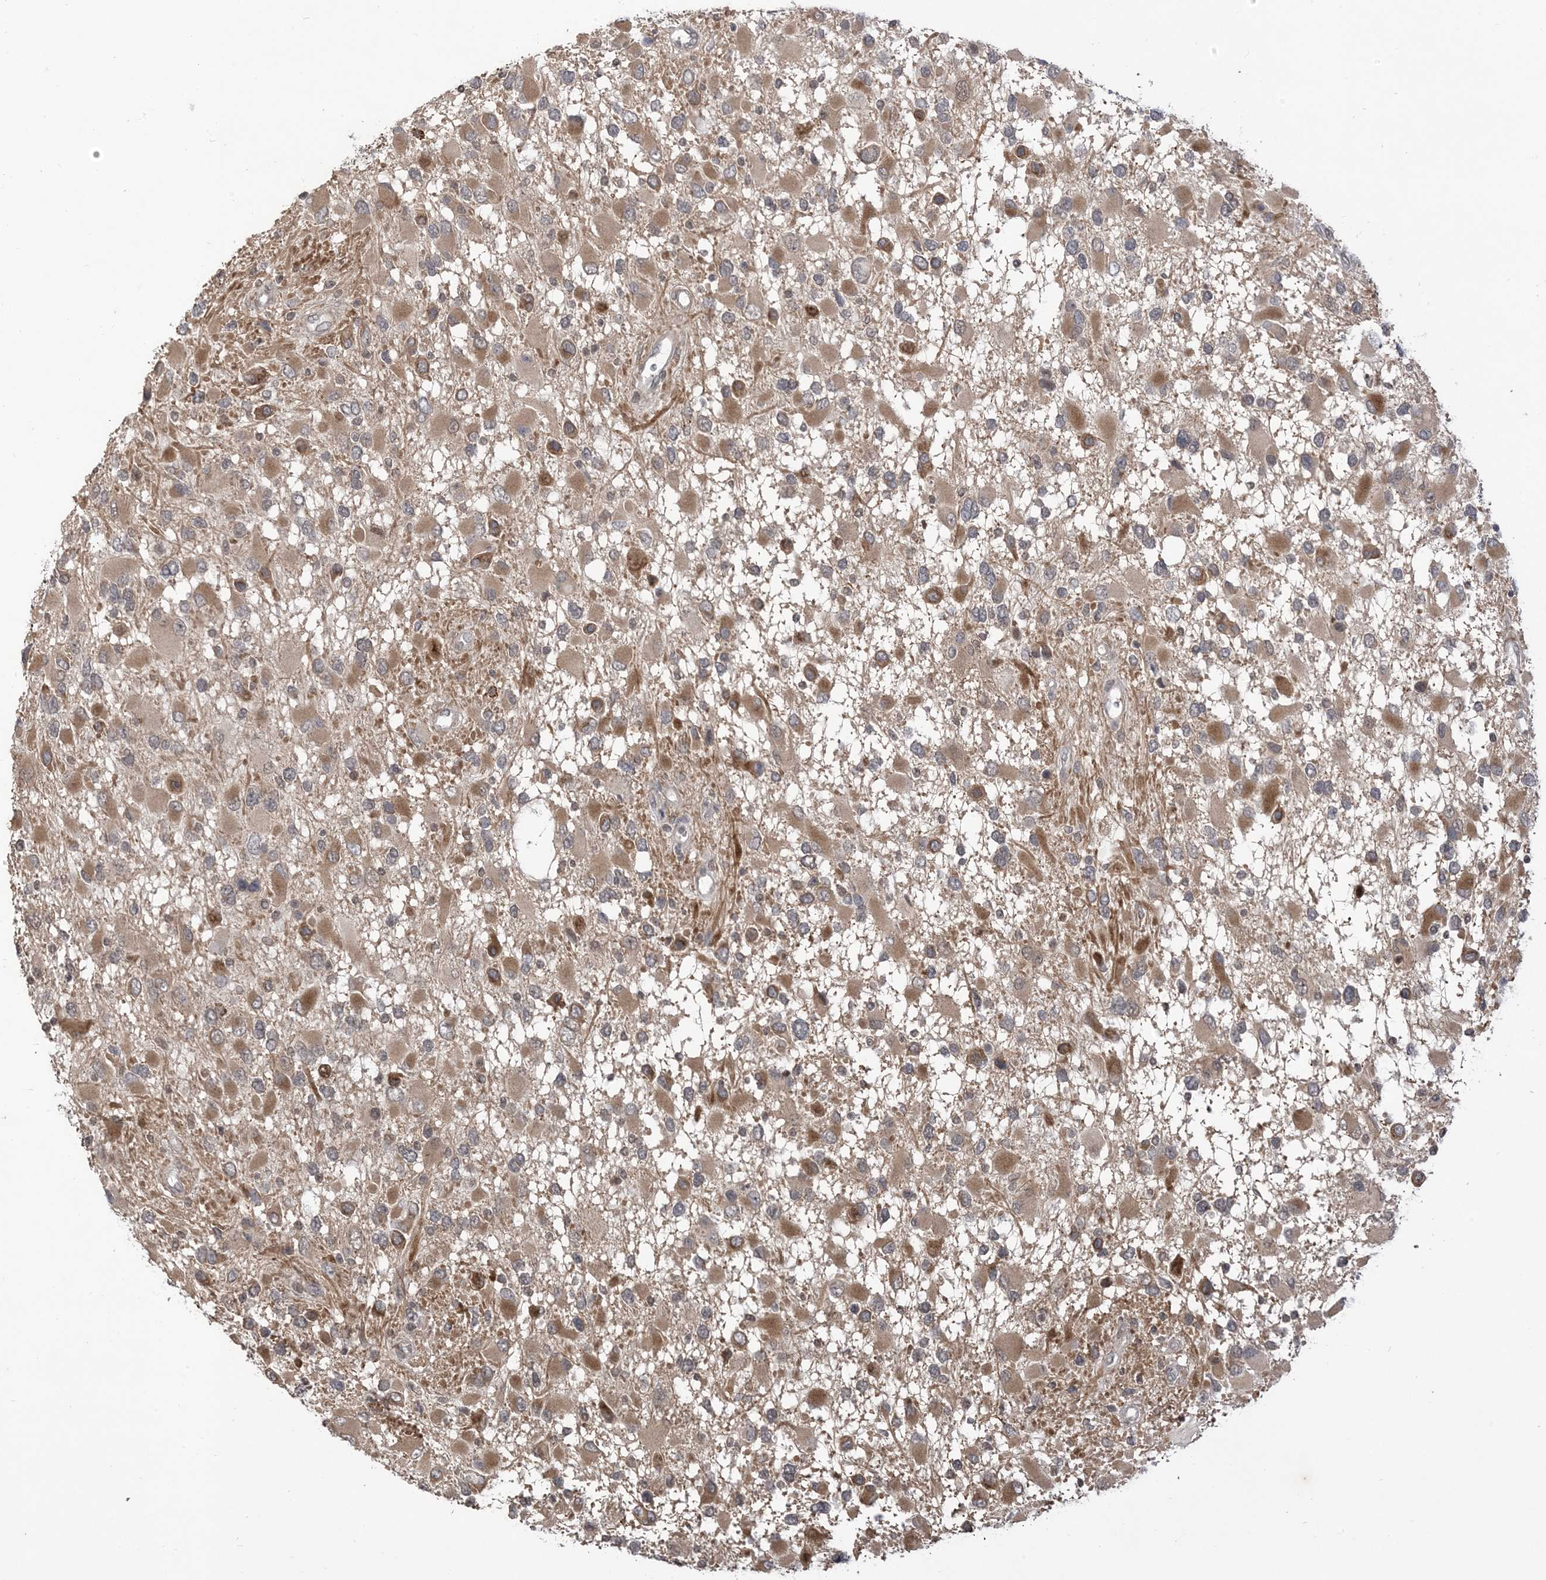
{"staining": {"intensity": "moderate", "quantity": "<25%", "location": "cytoplasmic/membranous"}, "tissue": "glioma", "cell_type": "Tumor cells", "image_type": "cancer", "snomed": [{"axis": "morphology", "description": "Glioma, malignant, High grade"}, {"axis": "topography", "description": "Brain"}], "caption": "Immunohistochemistry (IHC) of human glioma demonstrates low levels of moderate cytoplasmic/membranous positivity in approximately <25% of tumor cells.", "gene": "RANBP9", "patient": {"sex": "male", "age": 53}}